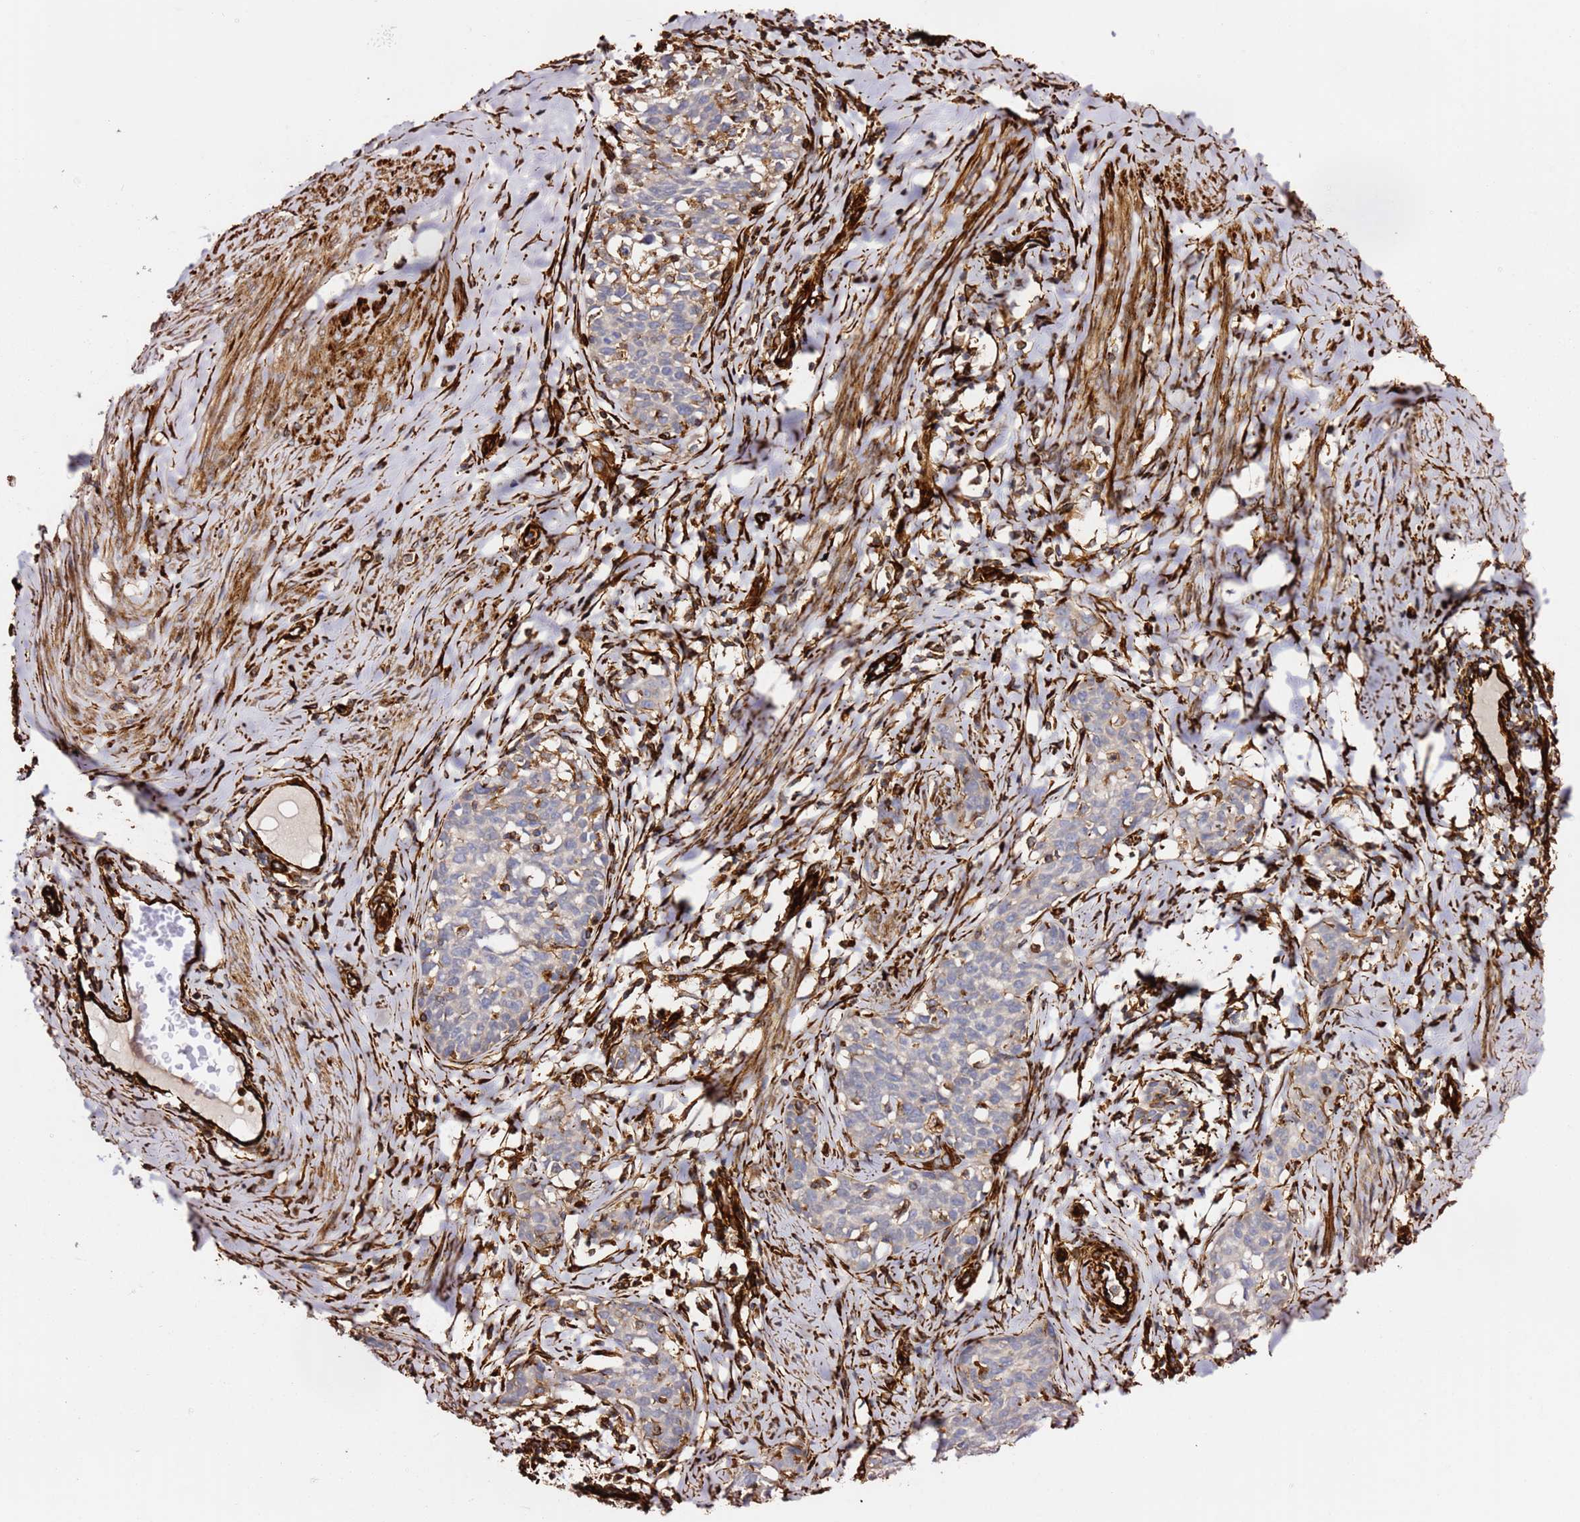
{"staining": {"intensity": "weak", "quantity": "<25%", "location": "cytoplasmic/membranous"}, "tissue": "cervical cancer", "cell_type": "Tumor cells", "image_type": "cancer", "snomed": [{"axis": "morphology", "description": "Squamous cell carcinoma, NOS"}, {"axis": "topography", "description": "Cervix"}], "caption": "IHC of cervical cancer (squamous cell carcinoma) displays no expression in tumor cells.", "gene": "MRGPRE", "patient": {"sex": "female", "age": 52}}